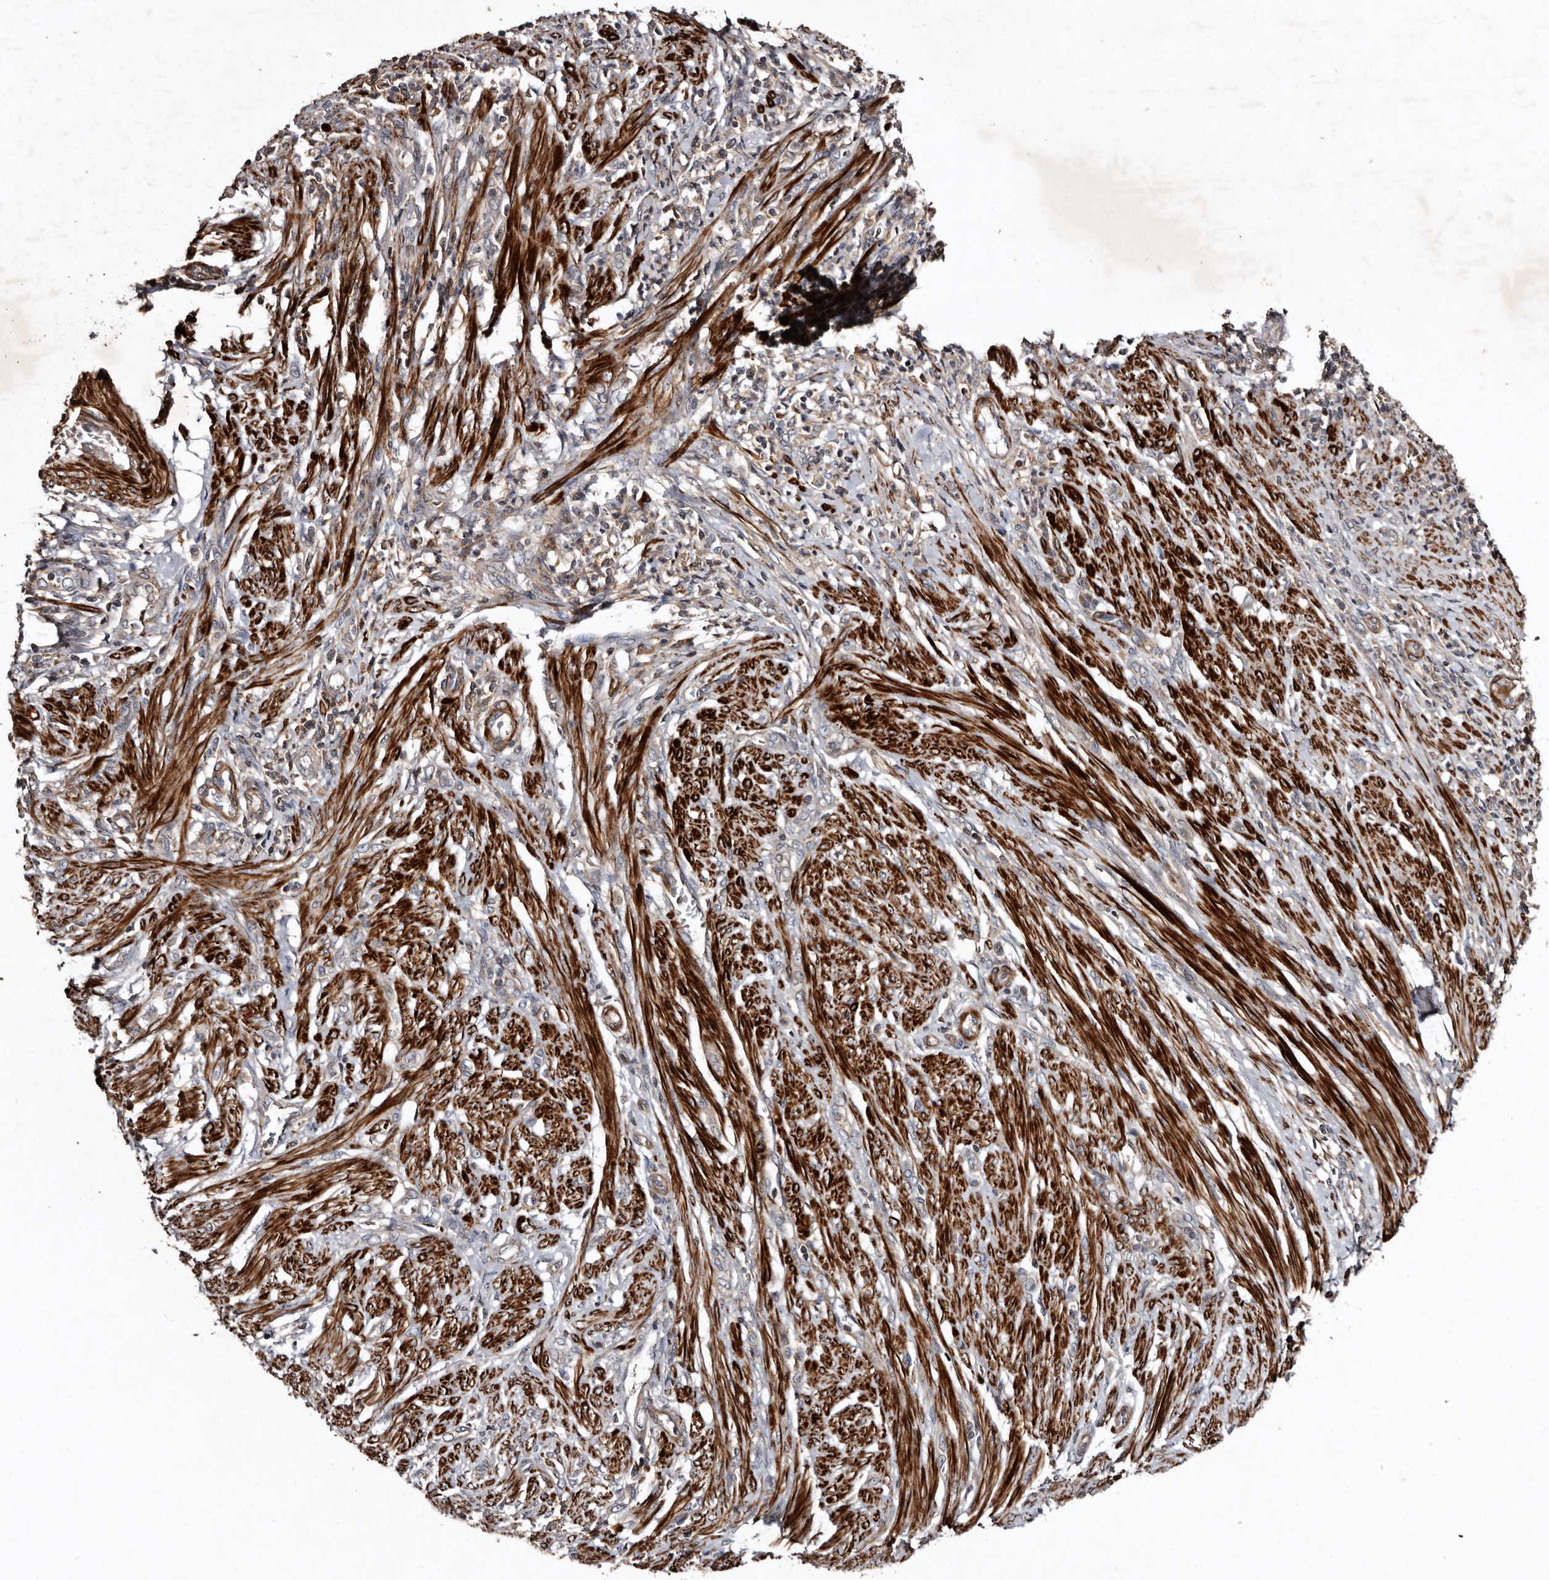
{"staining": {"intensity": "weak", "quantity": "<25%", "location": "cytoplasmic/membranous"}, "tissue": "endometrial cancer", "cell_type": "Tumor cells", "image_type": "cancer", "snomed": [{"axis": "morphology", "description": "Adenocarcinoma, NOS"}, {"axis": "topography", "description": "Endometrium"}], "caption": "The immunohistochemistry photomicrograph has no significant expression in tumor cells of endometrial adenocarcinoma tissue. (Brightfield microscopy of DAB (3,3'-diaminobenzidine) immunohistochemistry at high magnification).", "gene": "PRKD3", "patient": {"sex": "female", "age": 51}}